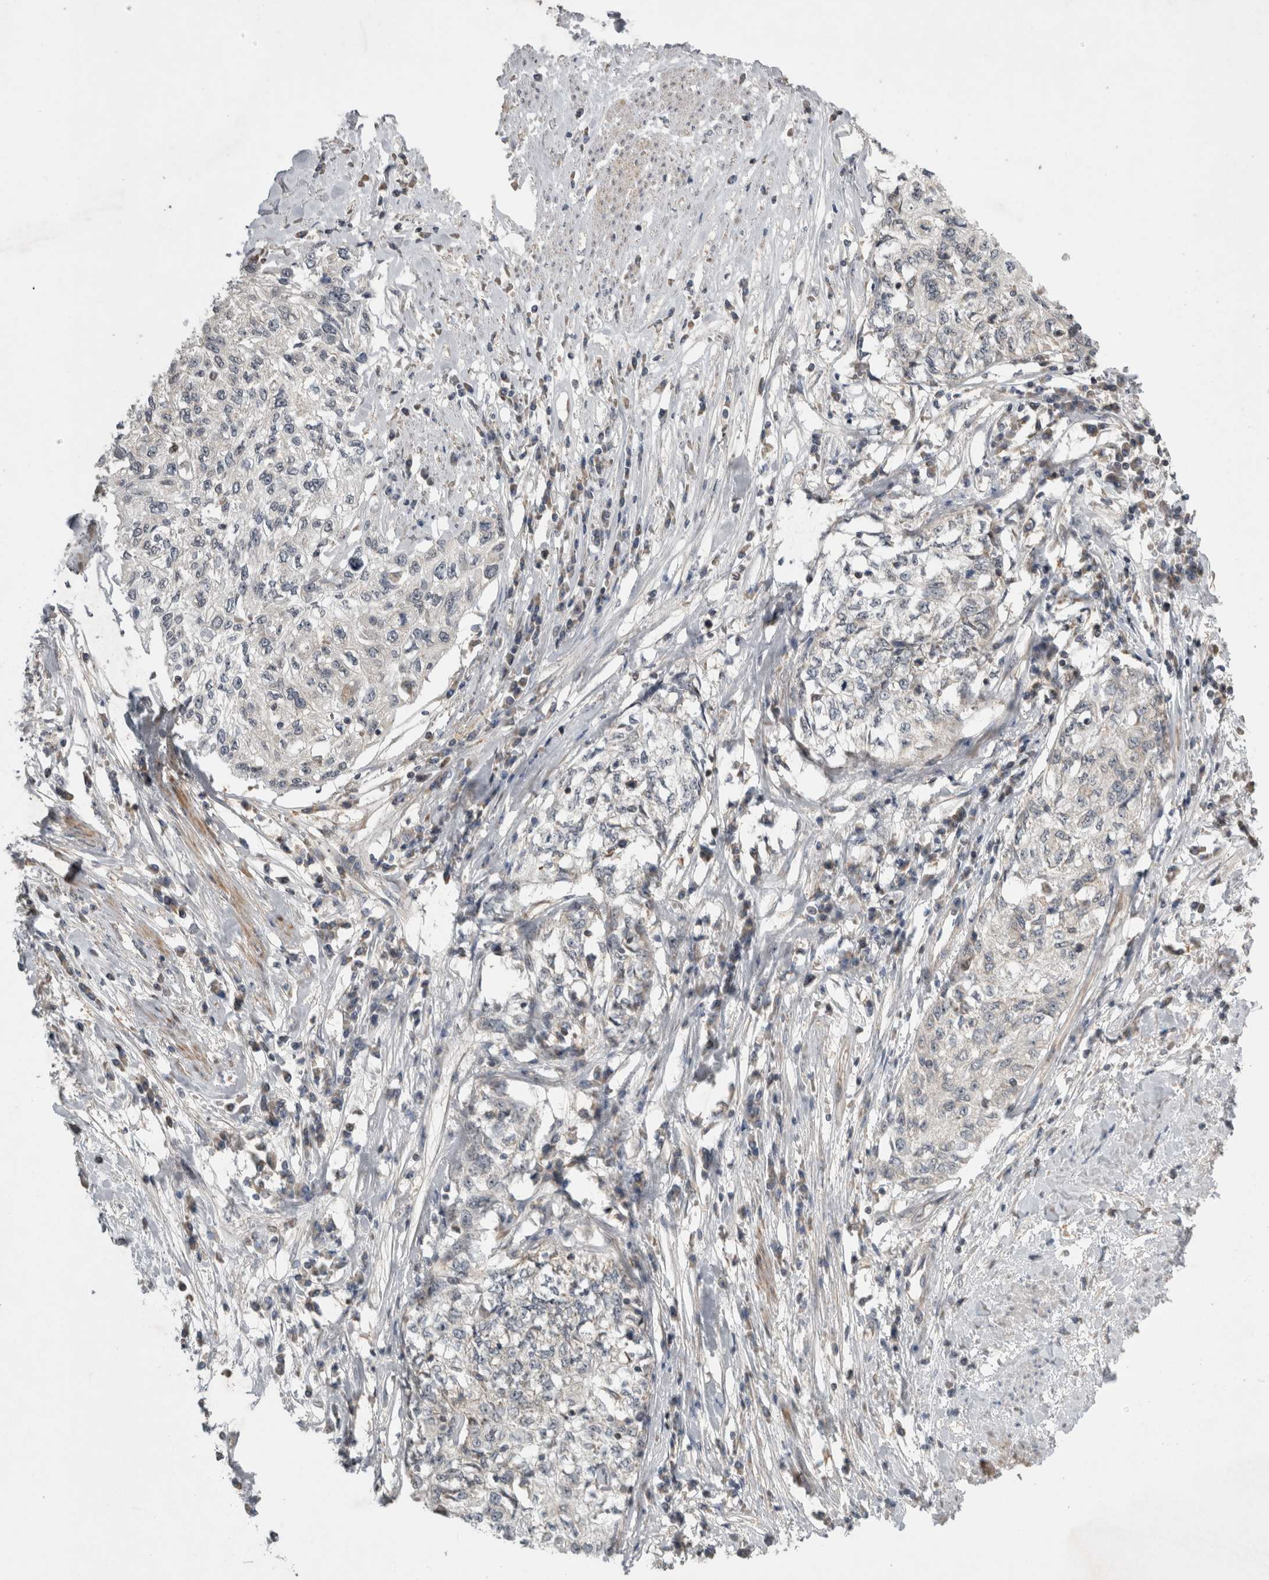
{"staining": {"intensity": "negative", "quantity": "none", "location": "none"}, "tissue": "cervical cancer", "cell_type": "Tumor cells", "image_type": "cancer", "snomed": [{"axis": "morphology", "description": "Squamous cell carcinoma, NOS"}, {"axis": "topography", "description": "Cervix"}], "caption": "Immunohistochemistry (IHC) micrograph of neoplastic tissue: human cervical squamous cell carcinoma stained with DAB (3,3'-diaminobenzidine) exhibits no significant protein positivity in tumor cells.", "gene": "KCNIP1", "patient": {"sex": "female", "age": 57}}